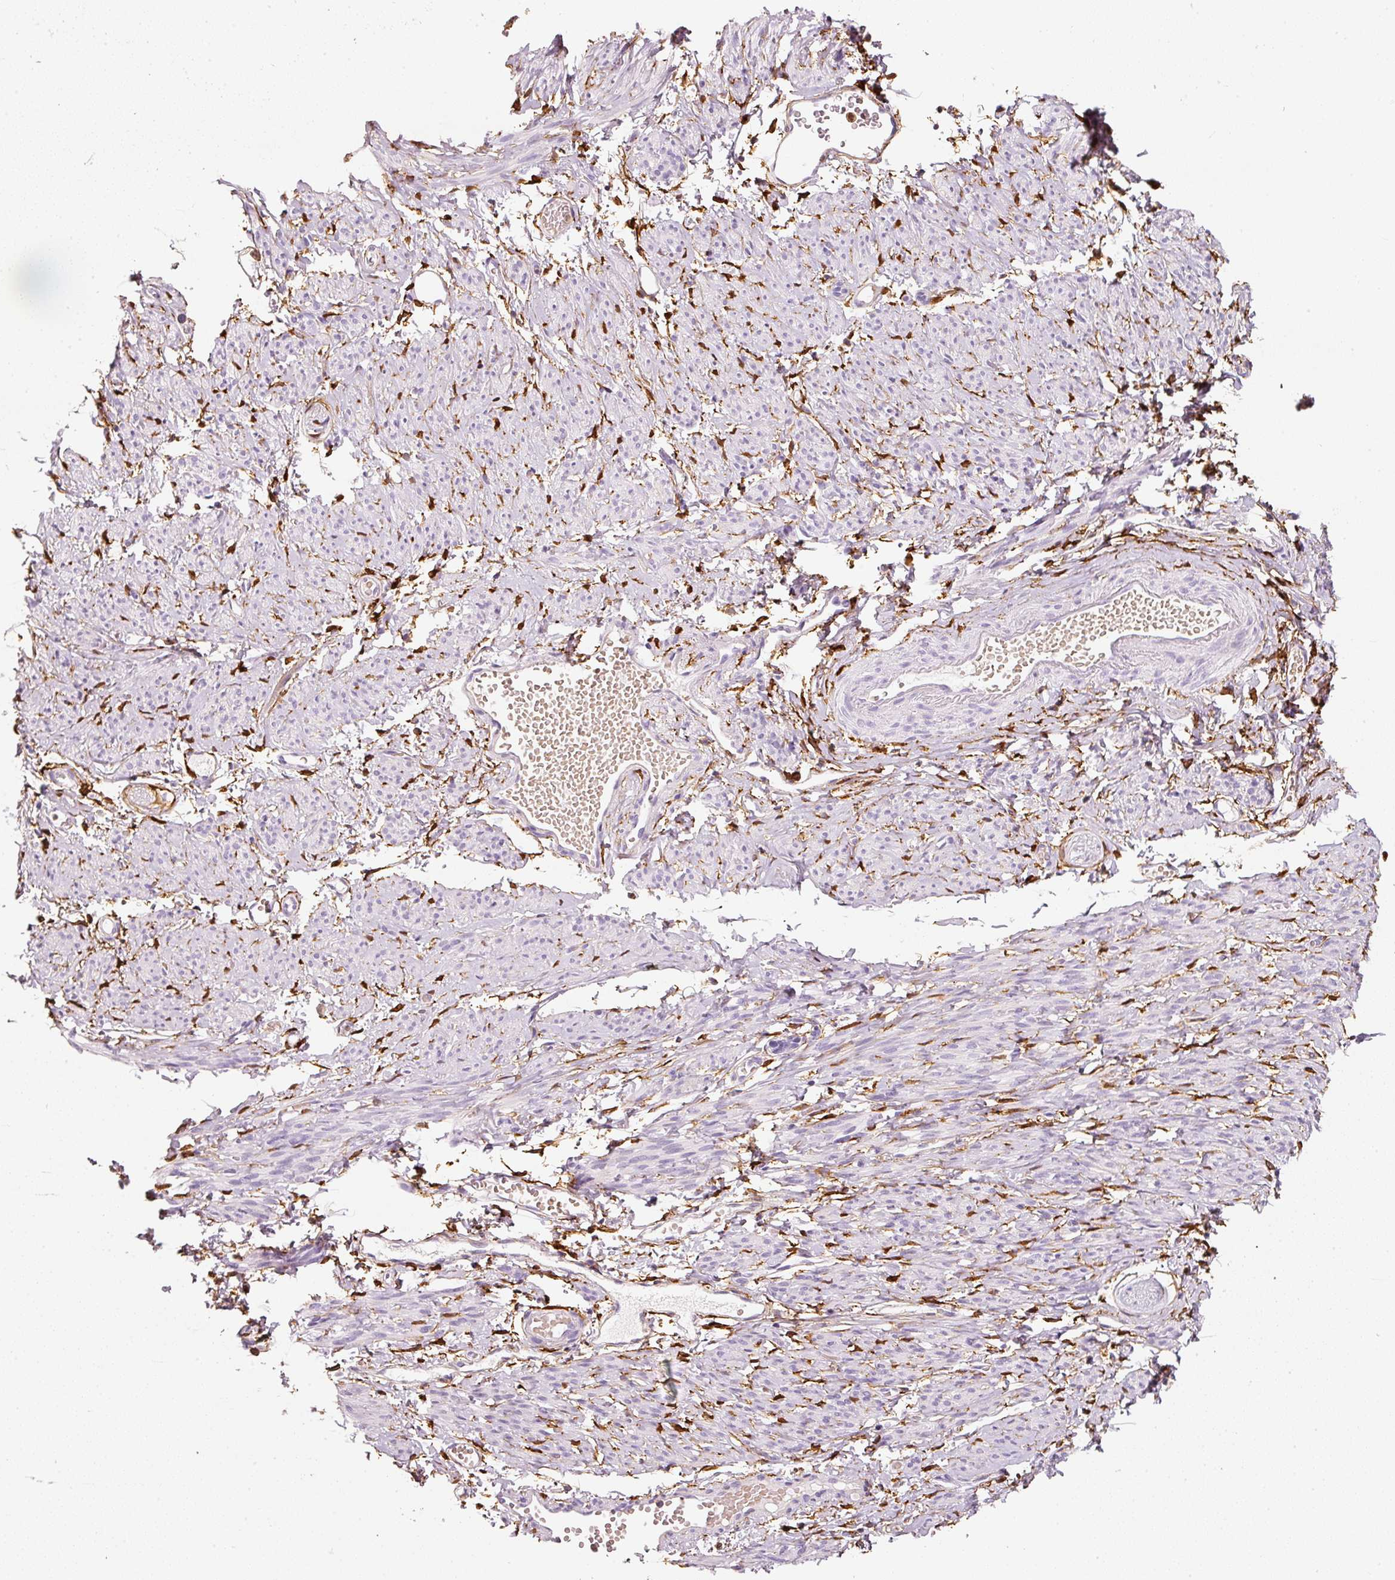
{"staining": {"intensity": "negative", "quantity": "none", "location": "none"}, "tissue": "smooth muscle", "cell_type": "Smooth muscle cells", "image_type": "normal", "snomed": [{"axis": "morphology", "description": "Normal tissue, NOS"}, {"axis": "topography", "description": "Smooth muscle"}], "caption": "Immunohistochemical staining of normal human smooth muscle demonstrates no significant positivity in smooth muscle cells. Nuclei are stained in blue.", "gene": "IQGAP2", "patient": {"sex": "female", "age": 65}}